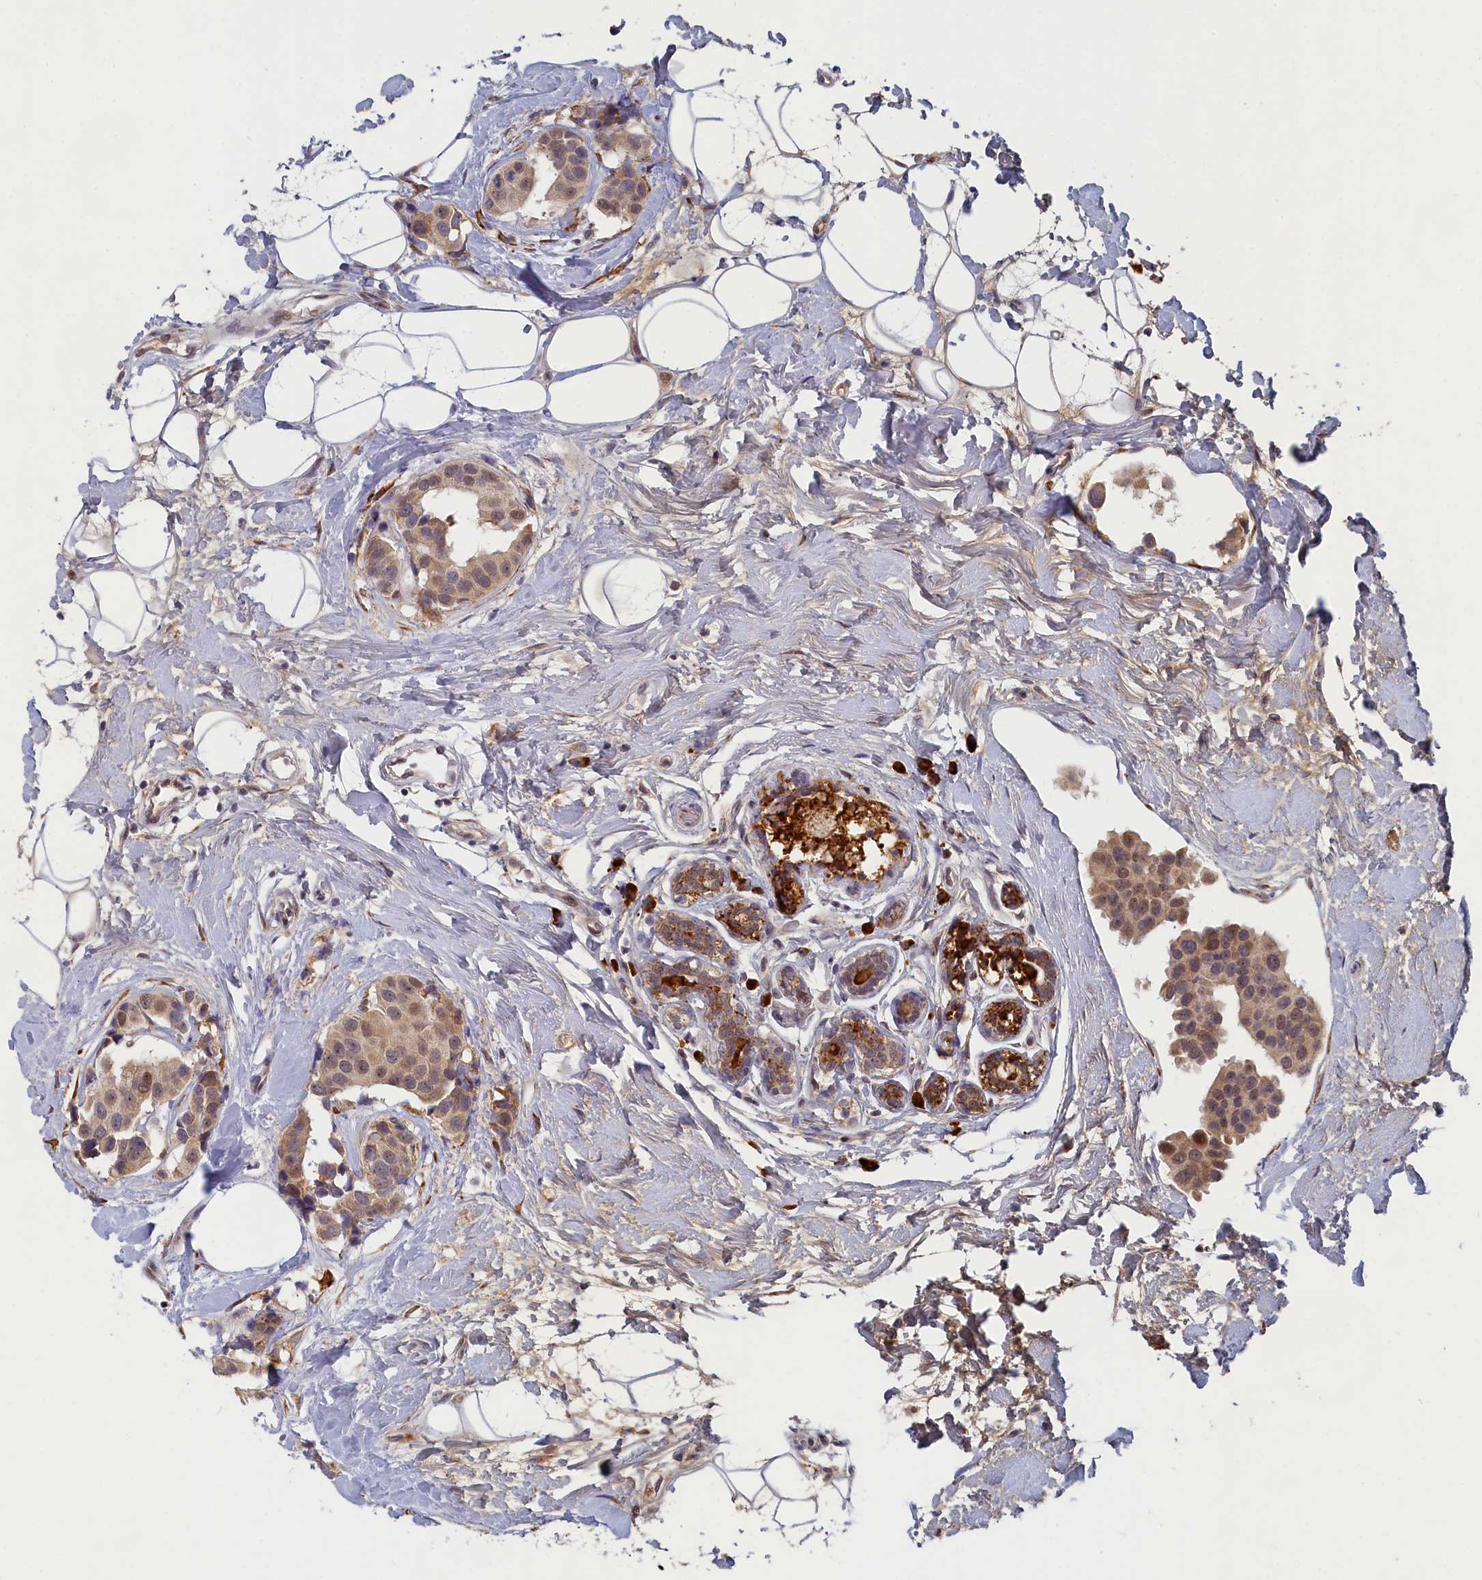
{"staining": {"intensity": "moderate", "quantity": ">75%", "location": "cytoplasmic/membranous,nuclear"}, "tissue": "breast cancer", "cell_type": "Tumor cells", "image_type": "cancer", "snomed": [{"axis": "morphology", "description": "Normal tissue, NOS"}, {"axis": "morphology", "description": "Duct carcinoma"}, {"axis": "topography", "description": "Breast"}], "caption": "Protein staining demonstrates moderate cytoplasmic/membranous and nuclear staining in approximately >75% of tumor cells in breast cancer (intraductal carcinoma).", "gene": "DNAJC17", "patient": {"sex": "female", "age": 39}}